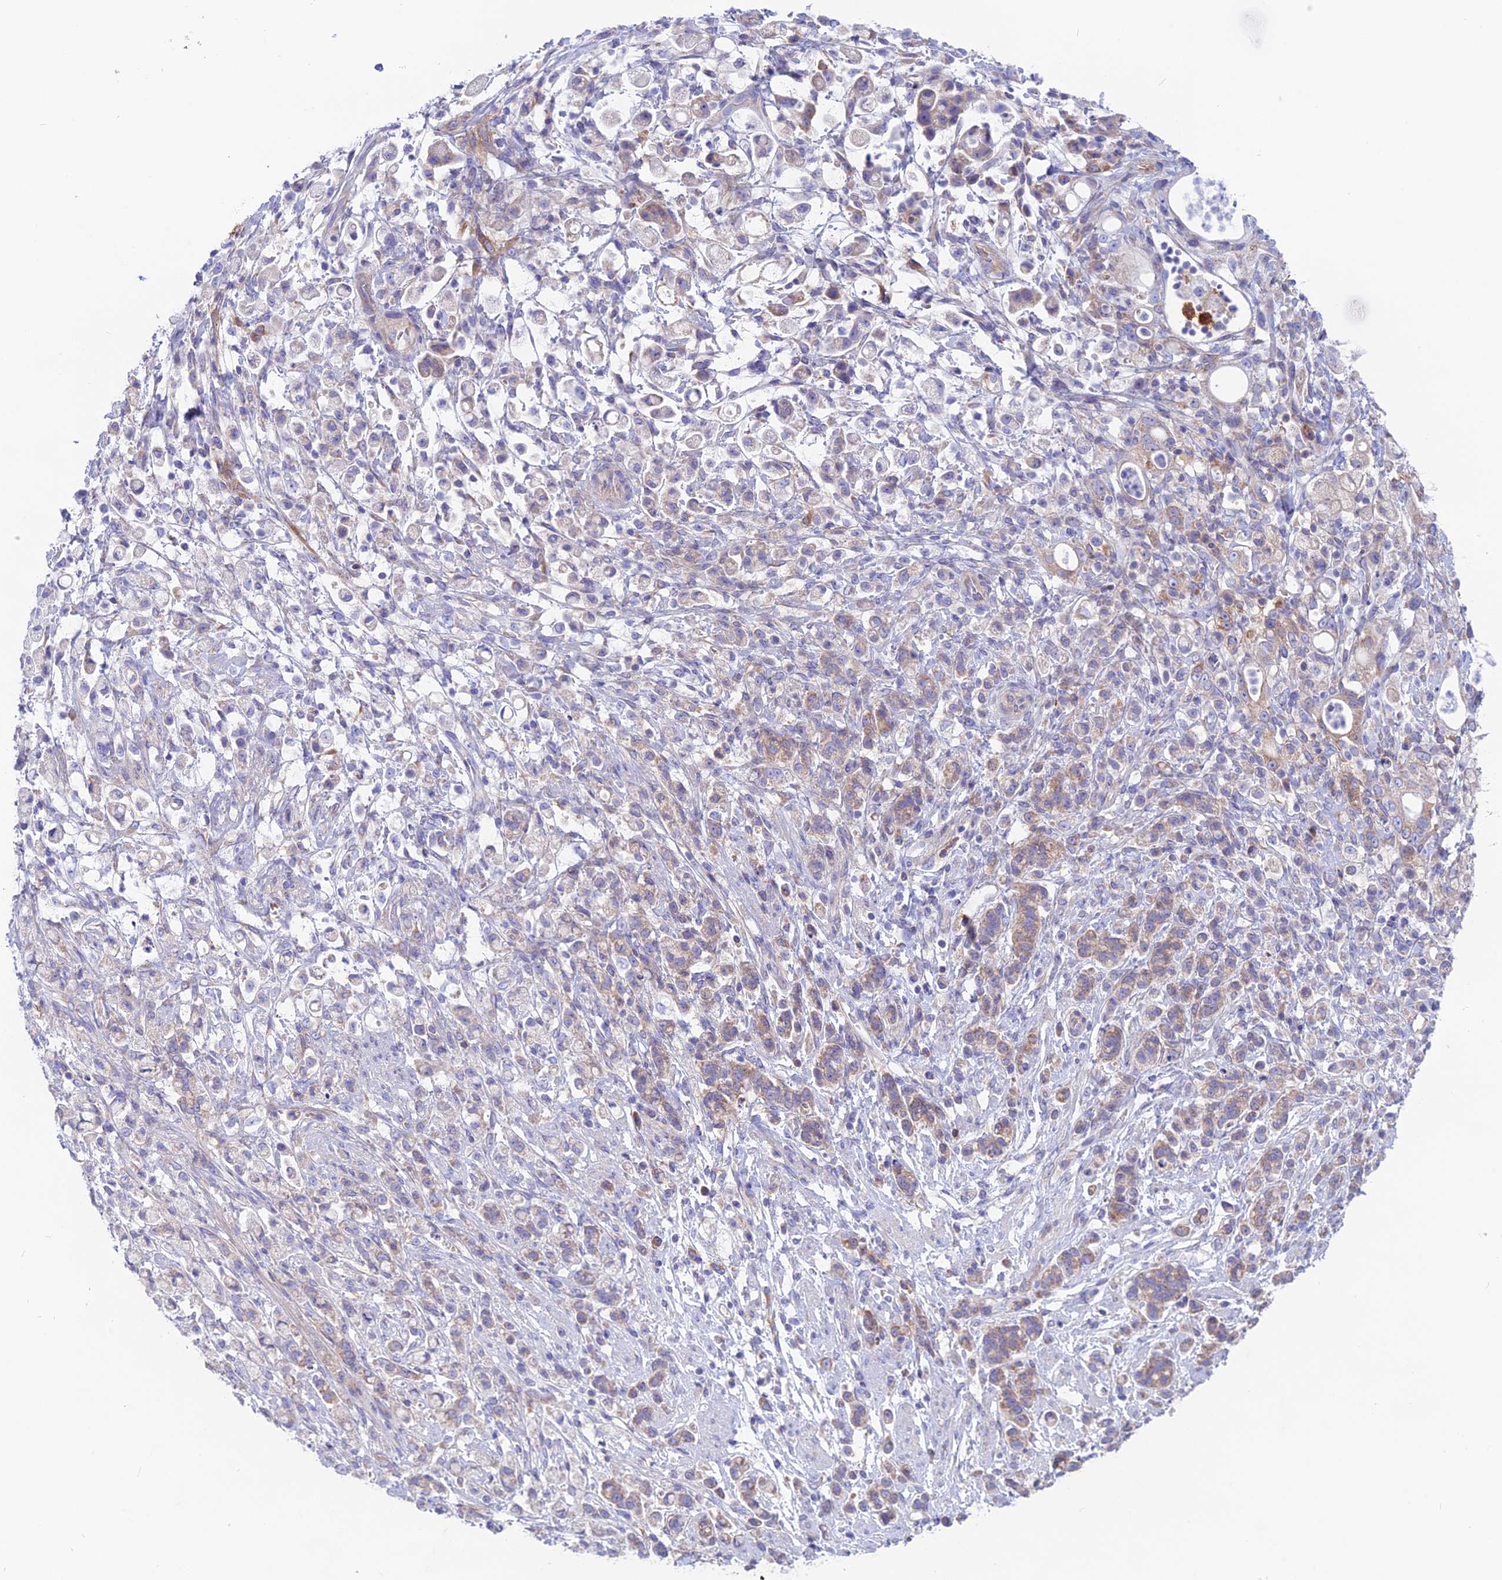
{"staining": {"intensity": "weak", "quantity": "<25%", "location": "cytoplasmic/membranous"}, "tissue": "stomach cancer", "cell_type": "Tumor cells", "image_type": "cancer", "snomed": [{"axis": "morphology", "description": "Adenocarcinoma, NOS"}, {"axis": "topography", "description": "Stomach"}], "caption": "Histopathology image shows no protein staining in tumor cells of stomach adenocarcinoma tissue.", "gene": "LZTFL1", "patient": {"sex": "female", "age": 60}}